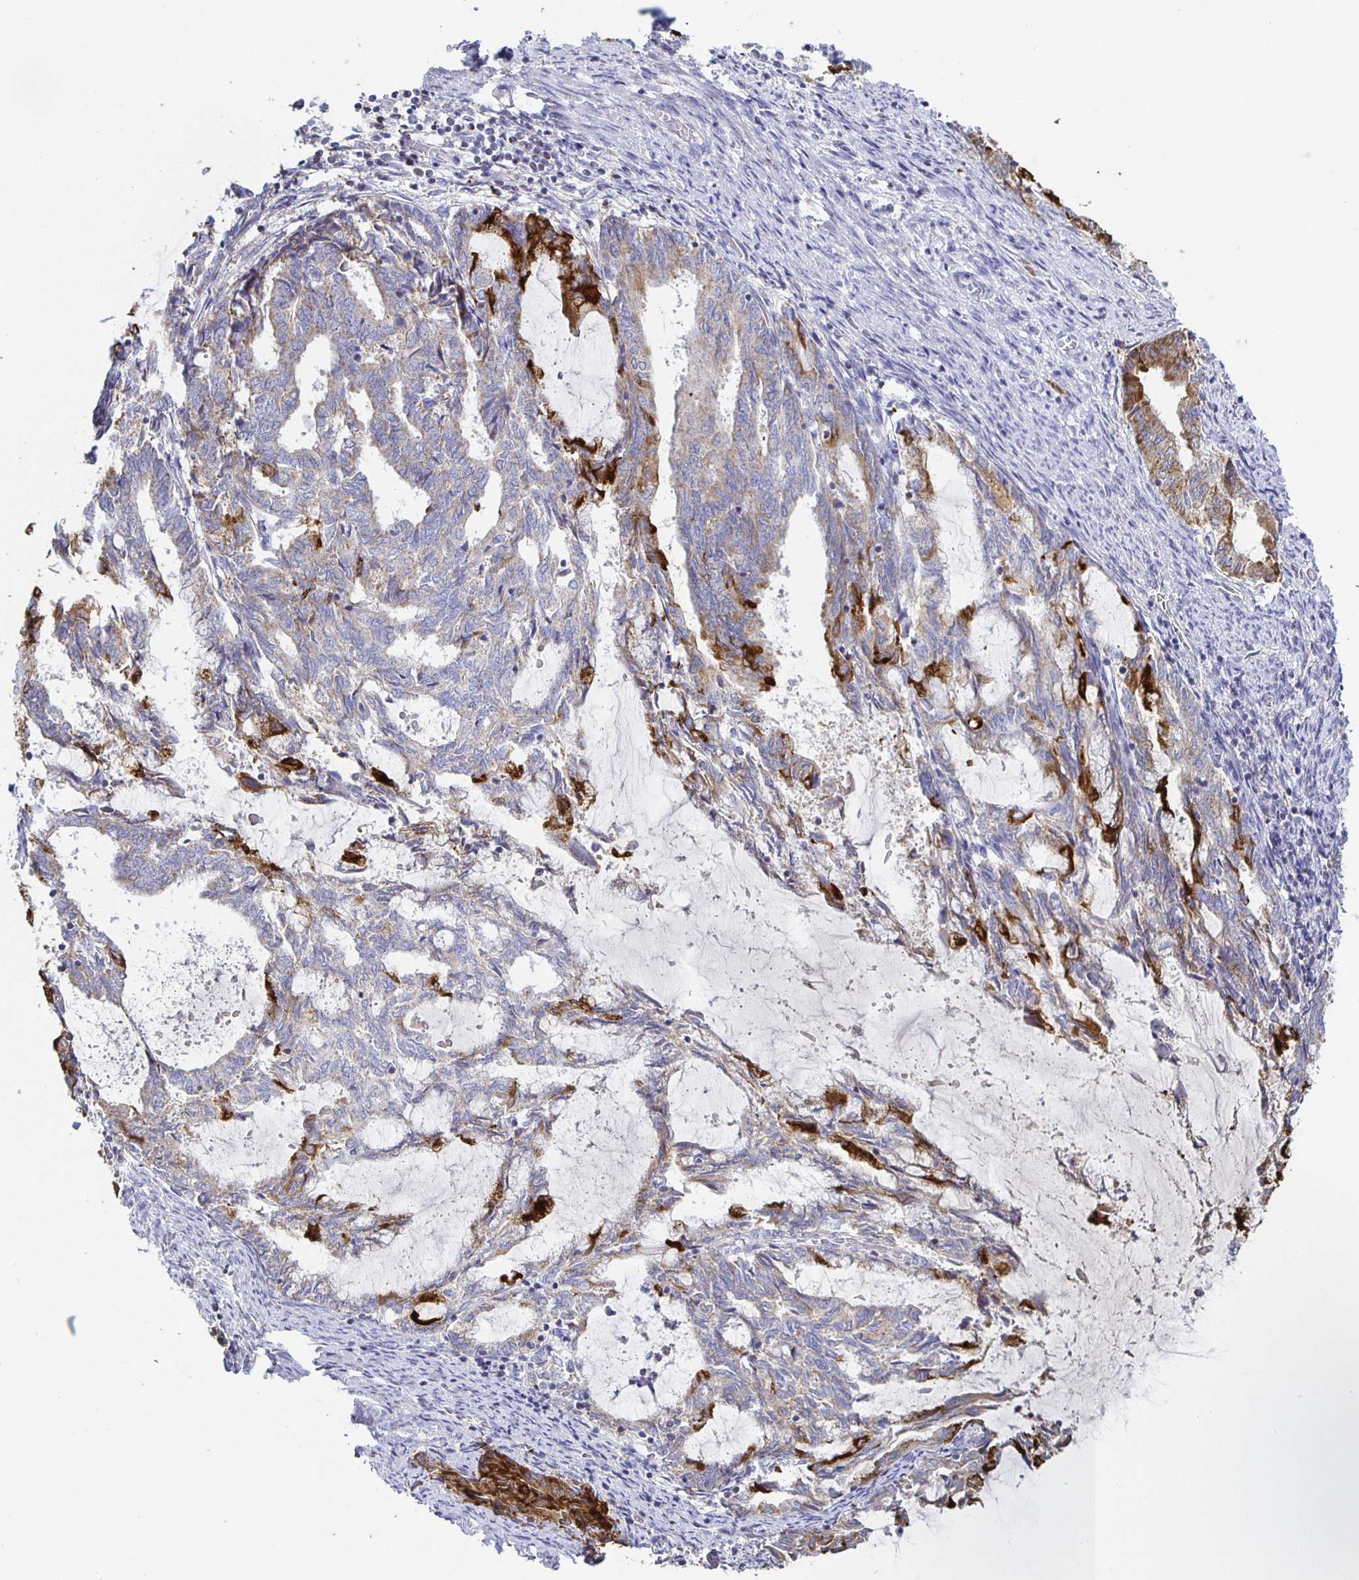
{"staining": {"intensity": "strong", "quantity": "25%-75%", "location": "cytoplasmic/membranous"}, "tissue": "endometrial cancer", "cell_type": "Tumor cells", "image_type": "cancer", "snomed": [{"axis": "morphology", "description": "Adenocarcinoma, NOS"}, {"axis": "topography", "description": "Endometrium"}], "caption": "DAB (3,3'-diaminobenzidine) immunohistochemical staining of endometrial cancer (adenocarcinoma) shows strong cytoplasmic/membranous protein staining in about 25%-75% of tumor cells.", "gene": "SYNGR4", "patient": {"sex": "female", "age": 80}}